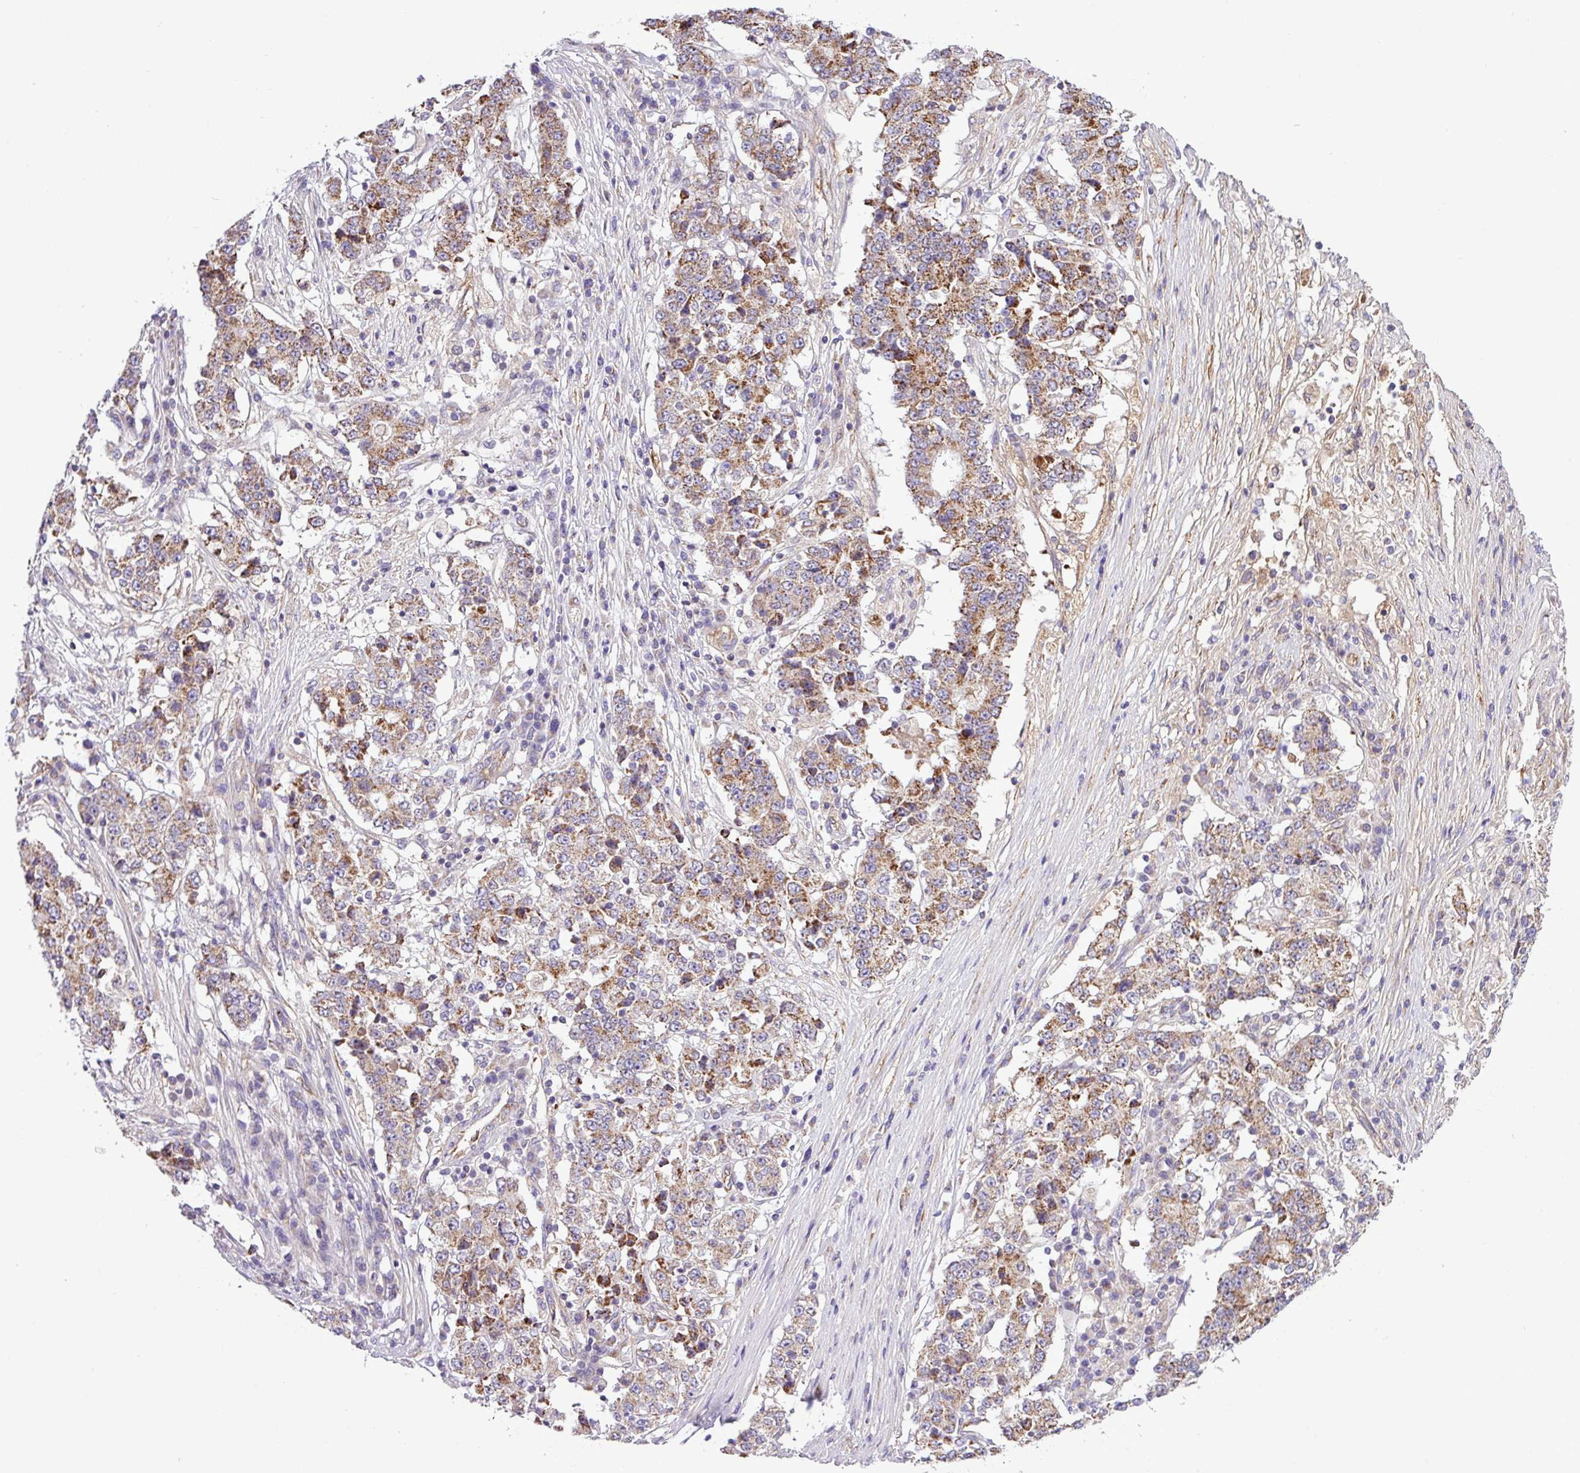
{"staining": {"intensity": "moderate", "quantity": ">75%", "location": "cytoplasmic/membranous"}, "tissue": "stomach cancer", "cell_type": "Tumor cells", "image_type": "cancer", "snomed": [{"axis": "morphology", "description": "Adenocarcinoma, NOS"}, {"axis": "topography", "description": "Stomach"}], "caption": "The micrograph reveals staining of adenocarcinoma (stomach), revealing moderate cytoplasmic/membranous protein staining (brown color) within tumor cells.", "gene": "CWH43", "patient": {"sex": "male", "age": 59}}